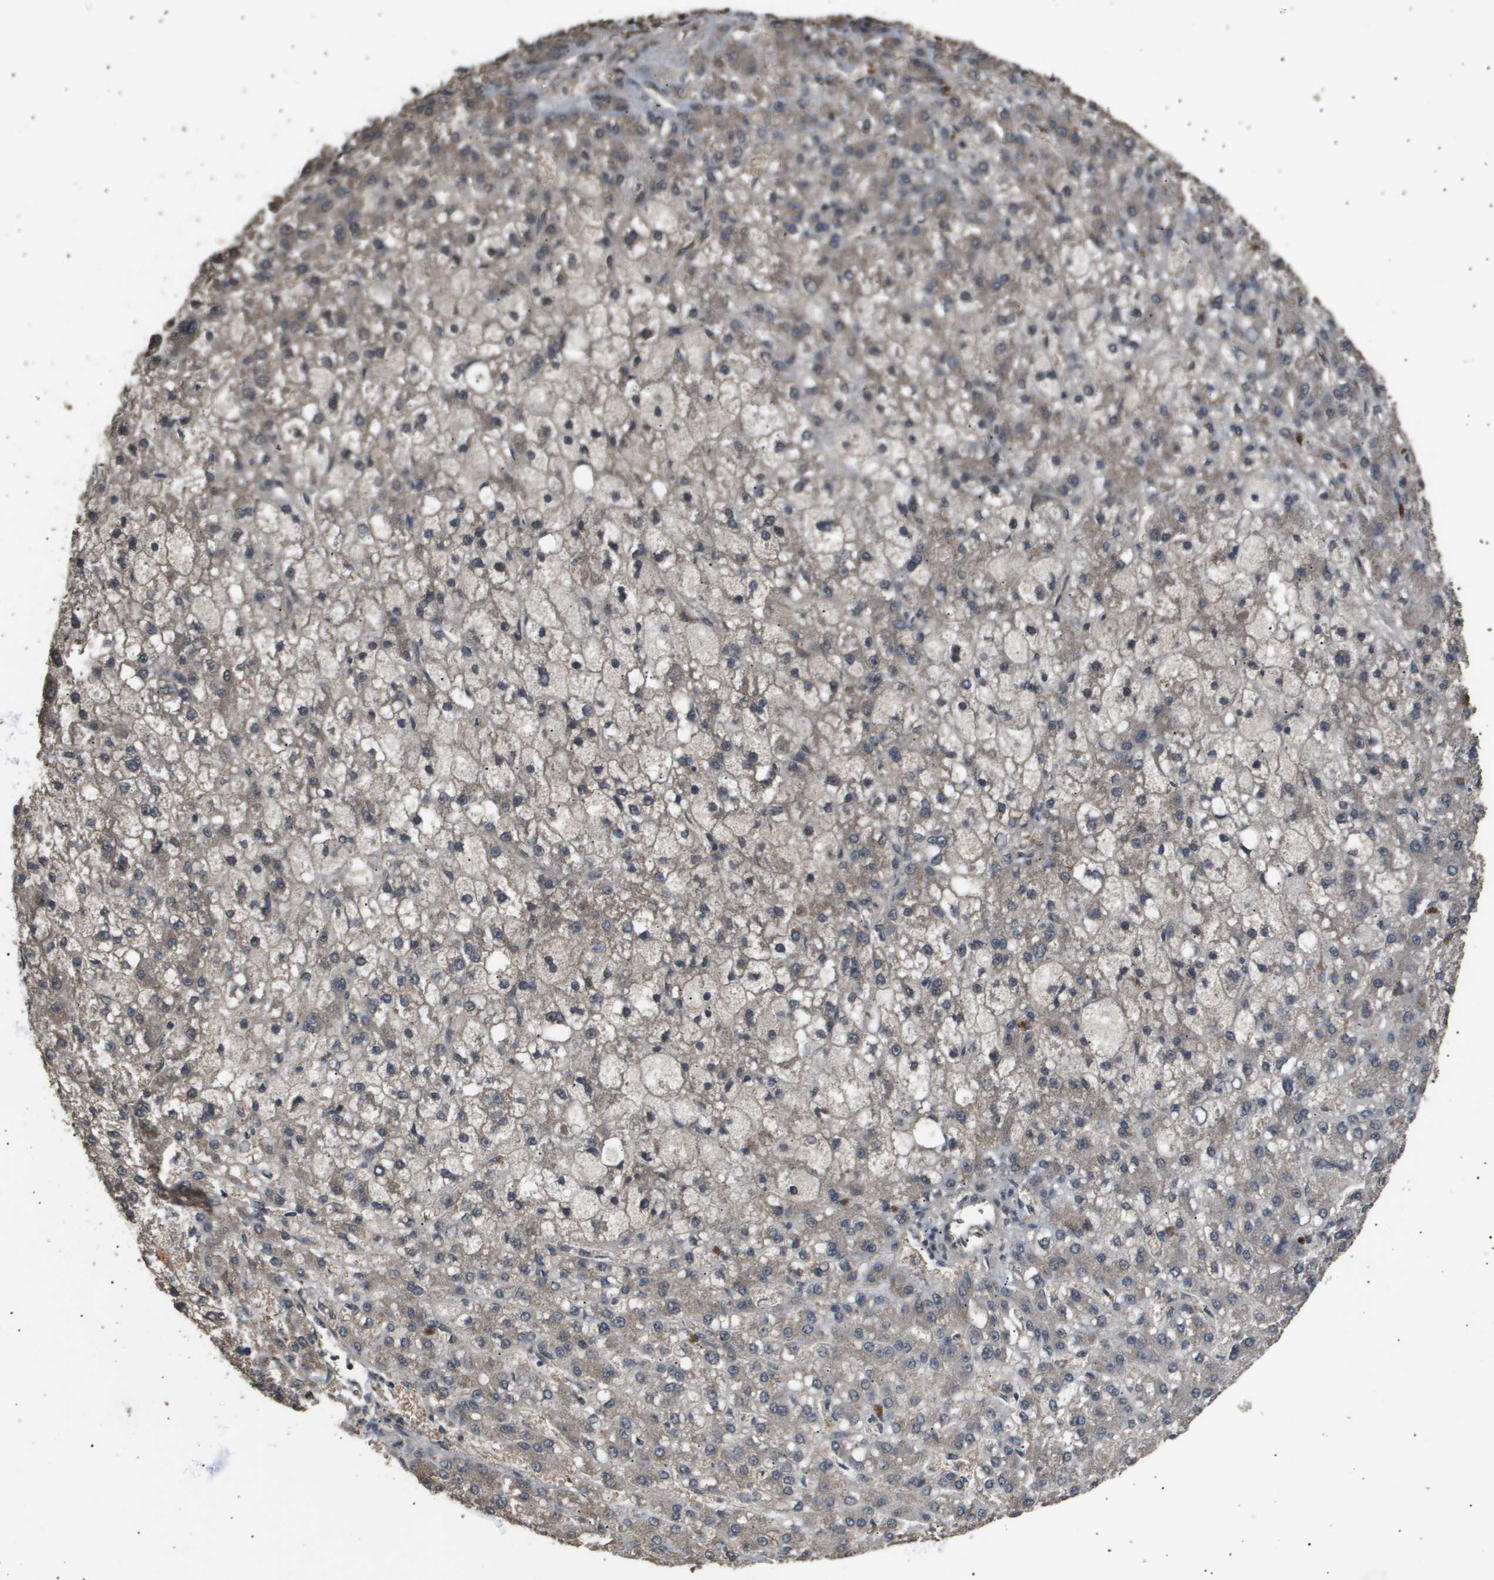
{"staining": {"intensity": "weak", "quantity": "<25%", "location": "cytoplasmic/membranous"}, "tissue": "liver cancer", "cell_type": "Tumor cells", "image_type": "cancer", "snomed": [{"axis": "morphology", "description": "Carcinoma, Hepatocellular, NOS"}, {"axis": "topography", "description": "Liver"}], "caption": "Tumor cells show no significant positivity in liver cancer (hepatocellular carcinoma).", "gene": "ING1", "patient": {"sex": "male", "age": 67}}